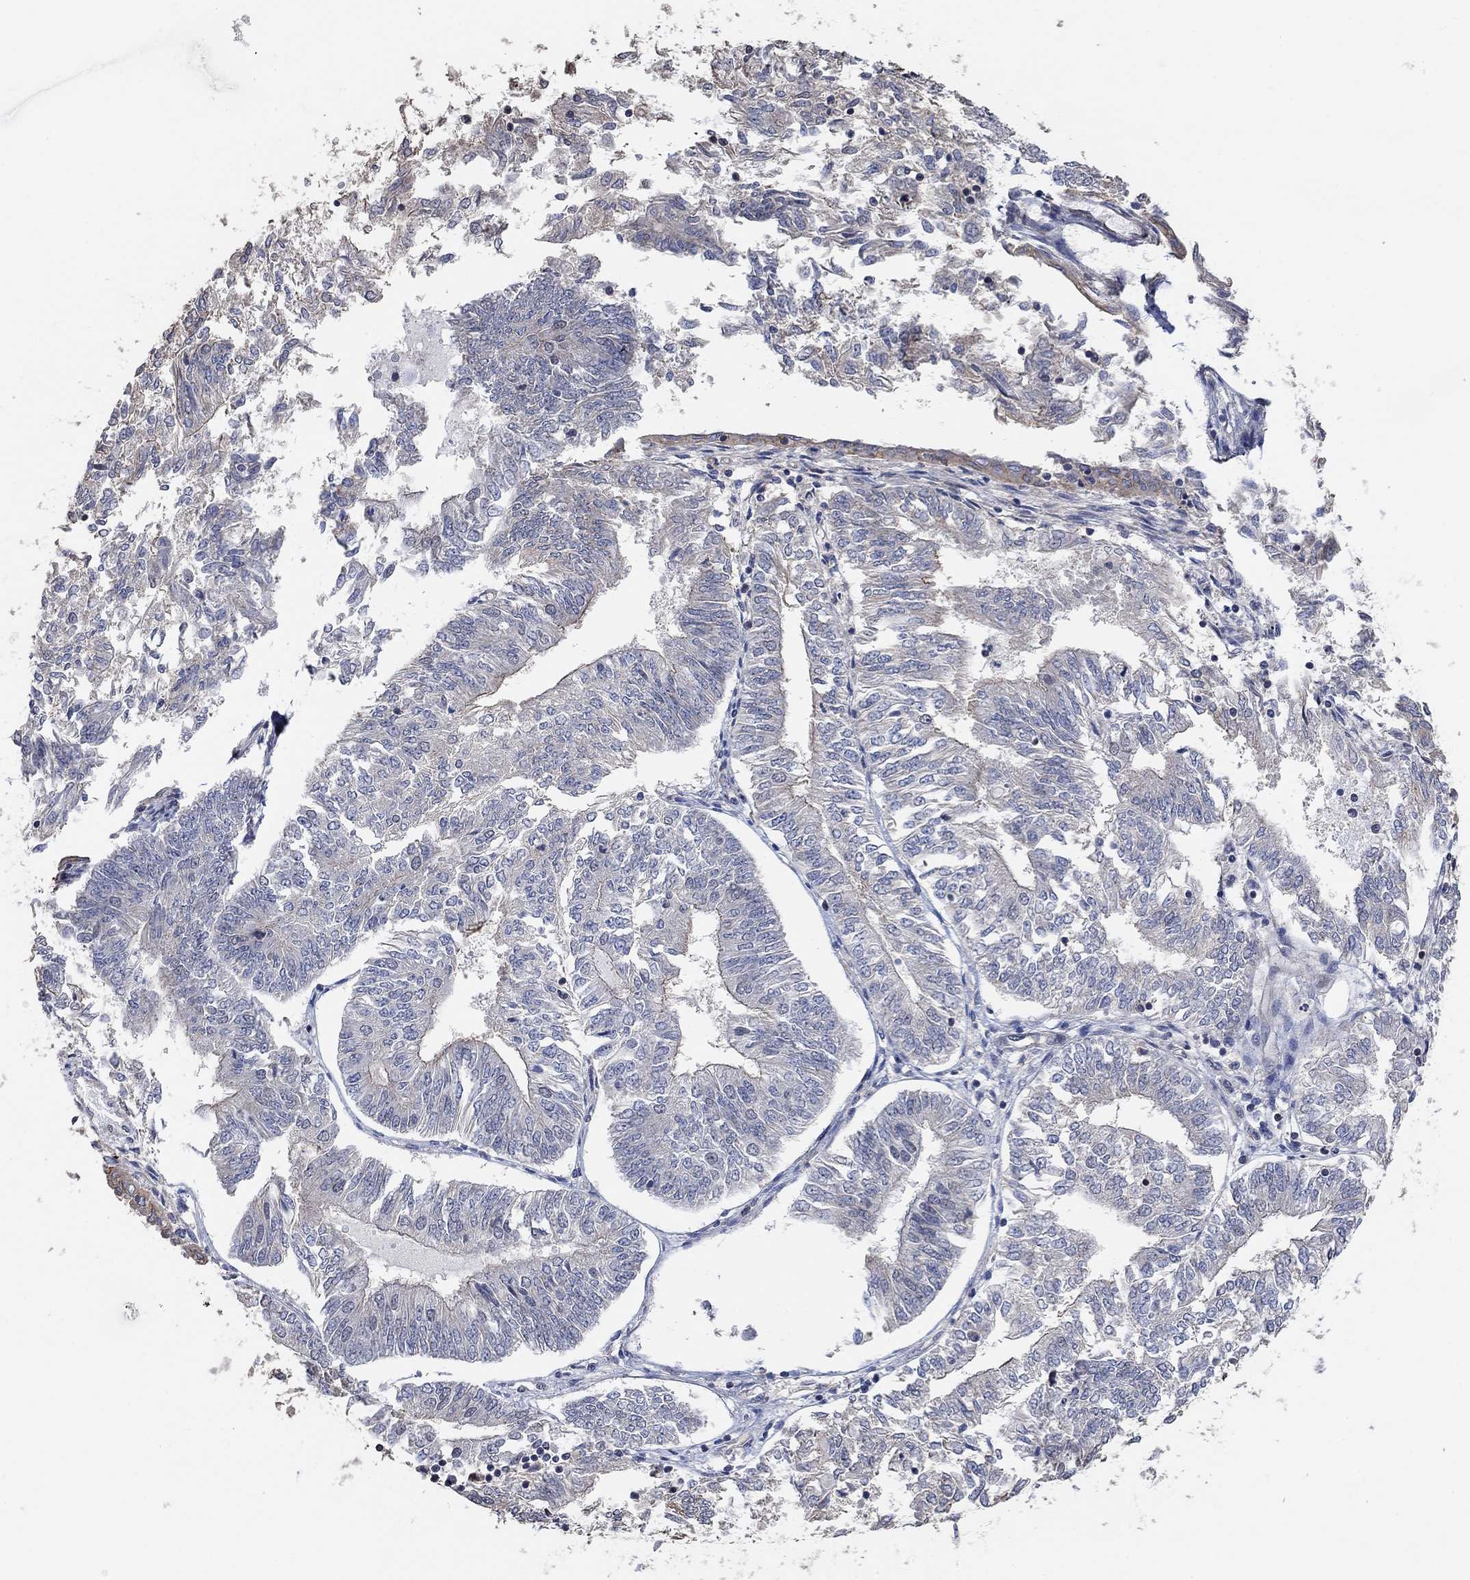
{"staining": {"intensity": "negative", "quantity": "none", "location": "none"}, "tissue": "endometrial cancer", "cell_type": "Tumor cells", "image_type": "cancer", "snomed": [{"axis": "morphology", "description": "Adenocarcinoma, NOS"}, {"axis": "topography", "description": "Endometrium"}], "caption": "Endometrial cancer (adenocarcinoma) was stained to show a protein in brown. There is no significant expression in tumor cells. The staining is performed using DAB (3,3'-diaminobenzidine) brown chromogen with nuclei counter-stained in using hematoxylin.", "gene": "UNC5B", "patient": {"sex": "female", "age": 58}}